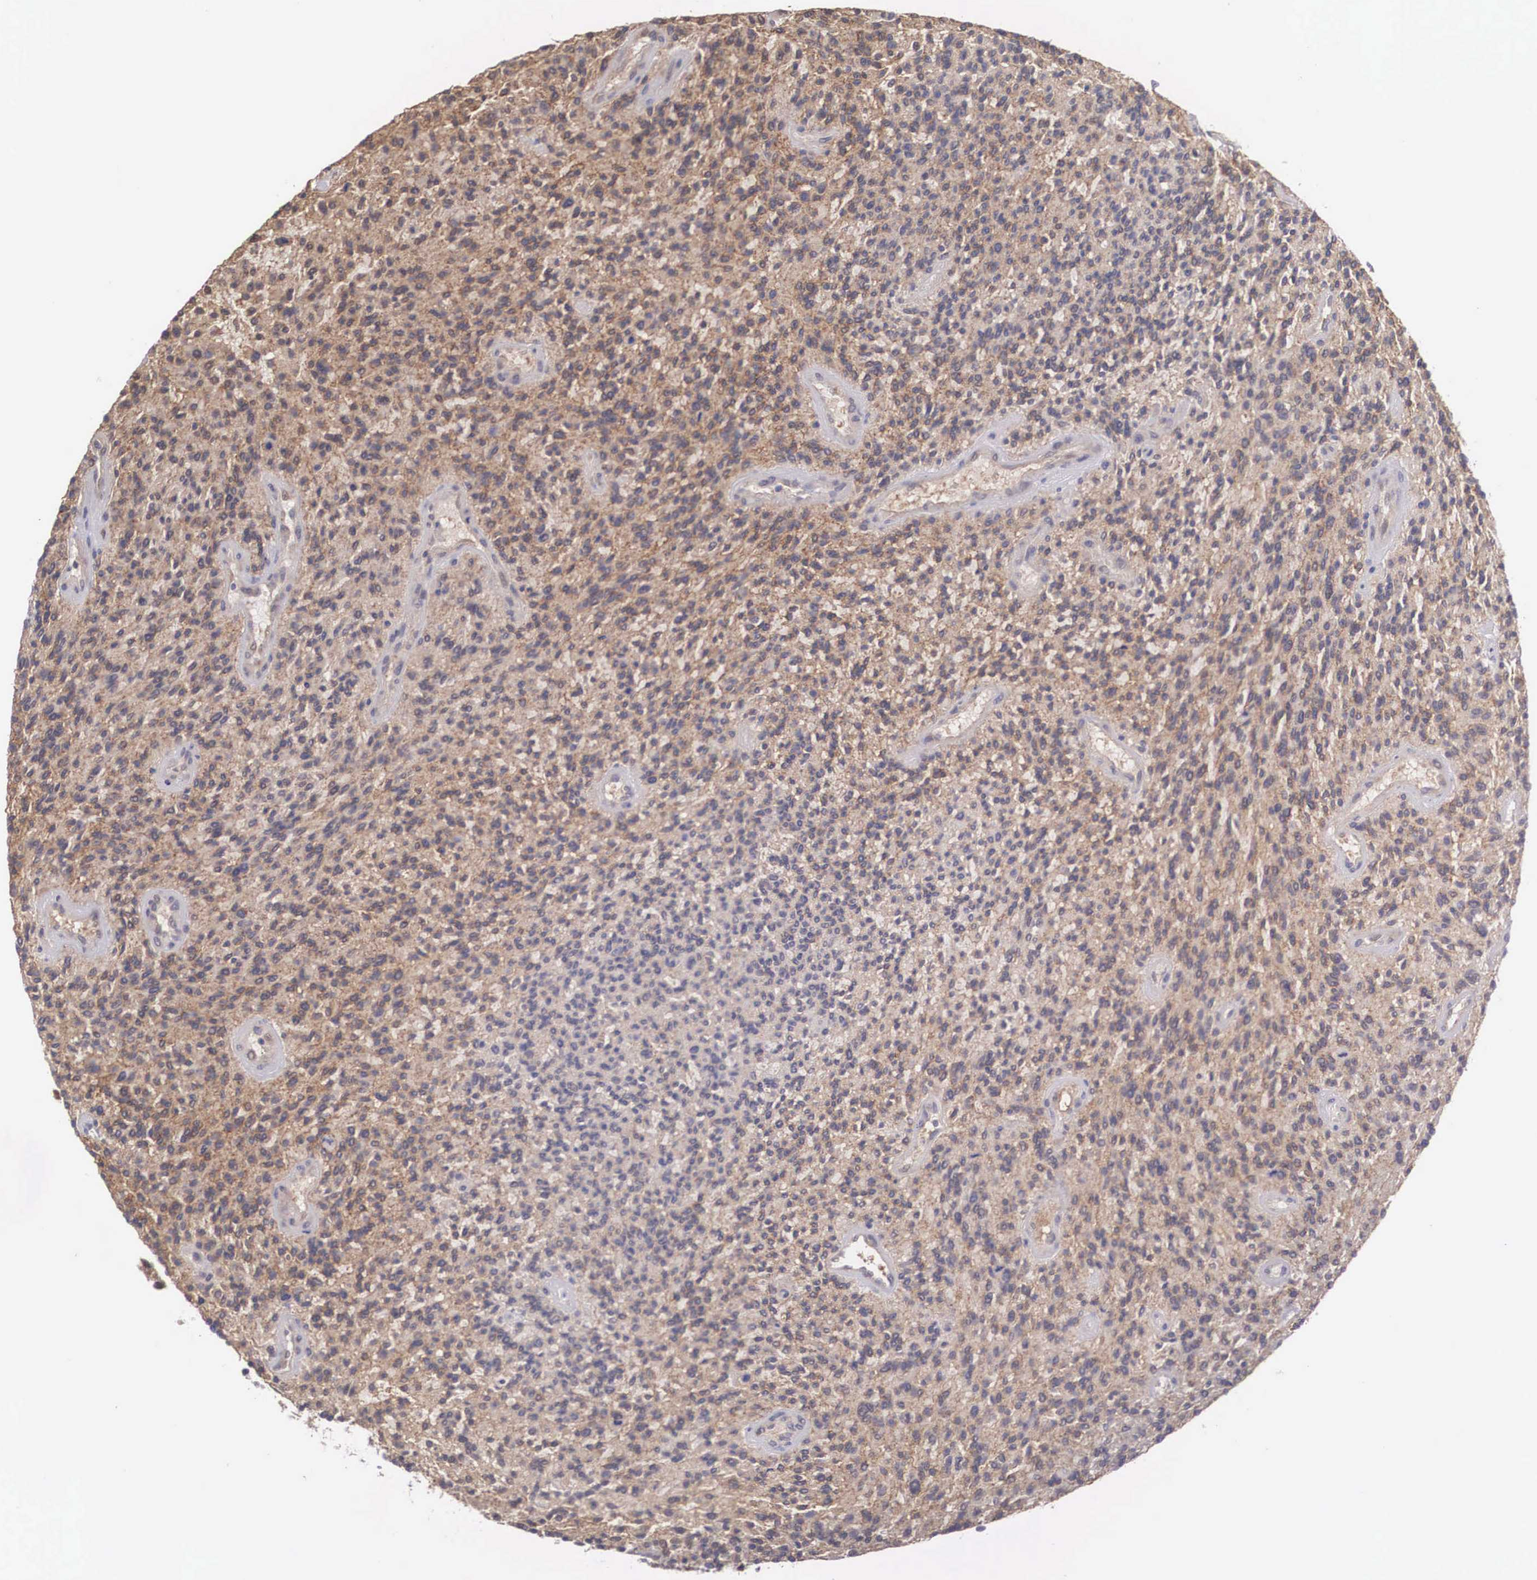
{"staining": {"intensity": "moderate", "quantity": "25%-75%", "location": "cytoplasmic/membranous"}, "tissue": "glioma", "cell_type": "Tumor cells", "image_type": "cancer", "snomed": [{"axis": "morphology", "description": "Glioma, malignant, High grade"}, {"axis": "topography", "description": "Brain"}], "caption": "About 25%-75% of tumor cells in high-grade glioma (malignant) display moderate cytoplasmic/membranous protein staining as visualized by brown immunohistochemical staining.", "gene": "RBPJ", "patient": {"sex": "female", "age": 13}}